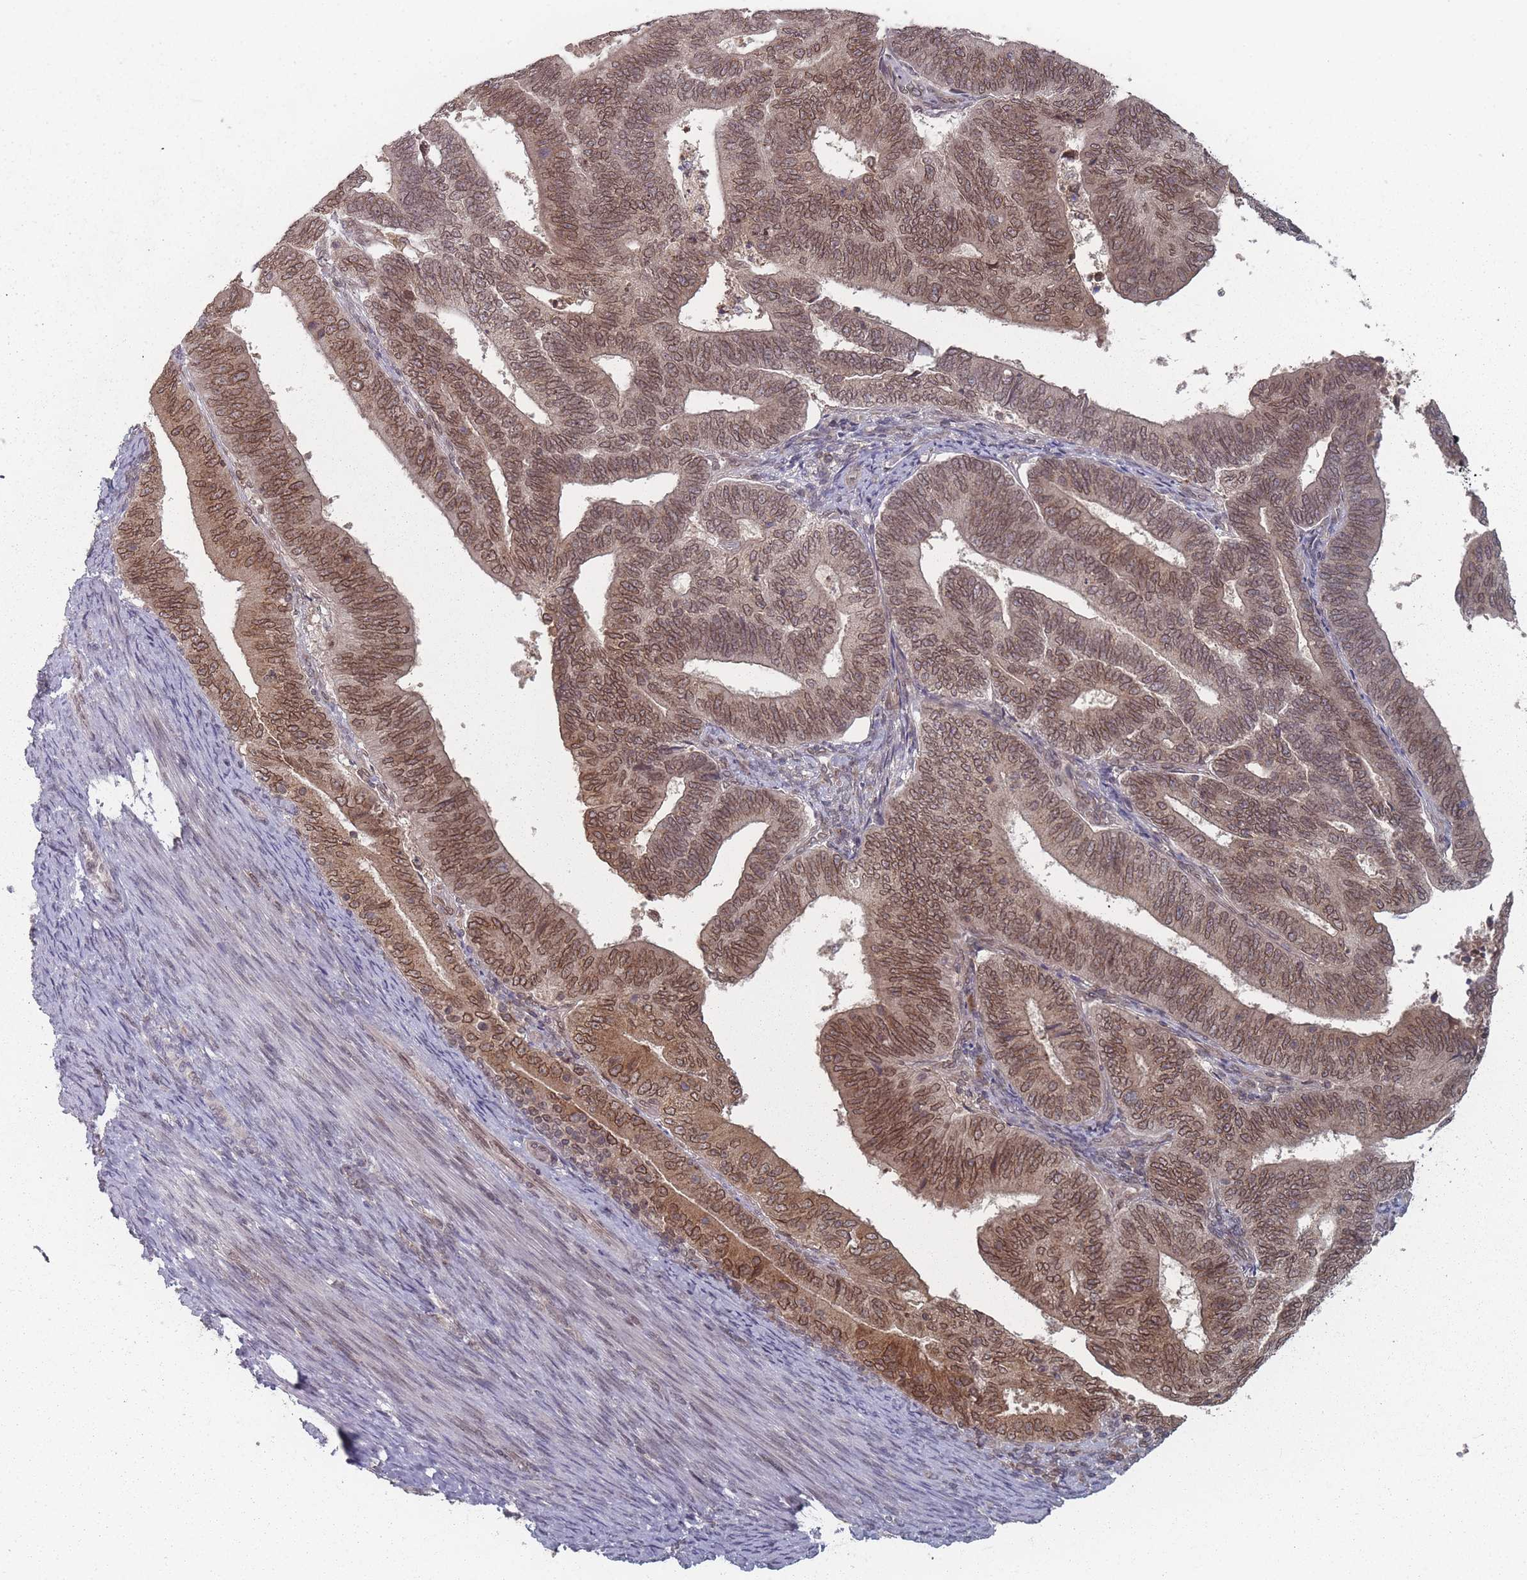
{"staining": {"intensity": "moderate", "quantity": ">75%", "location": "cytoplasmic/membranous,nuclear"}, "tissue": "endometrial cancer", "cell_type": "Tumor cells", "image_type": "cancer", "snomed": [{"axis": "morphology", "description": "Adenocarcinoma, NOS"}, {"axis": "topography", "description": "Endometrium"}], "caption": "Endometrial cancer stained with a brown dye shows moderate cytoplasmic/membranous and nuclear positive expression in about >75% of tumor cells.", "gene": "TBC1D25", "patient": {"sex": "female", "age": 70}}